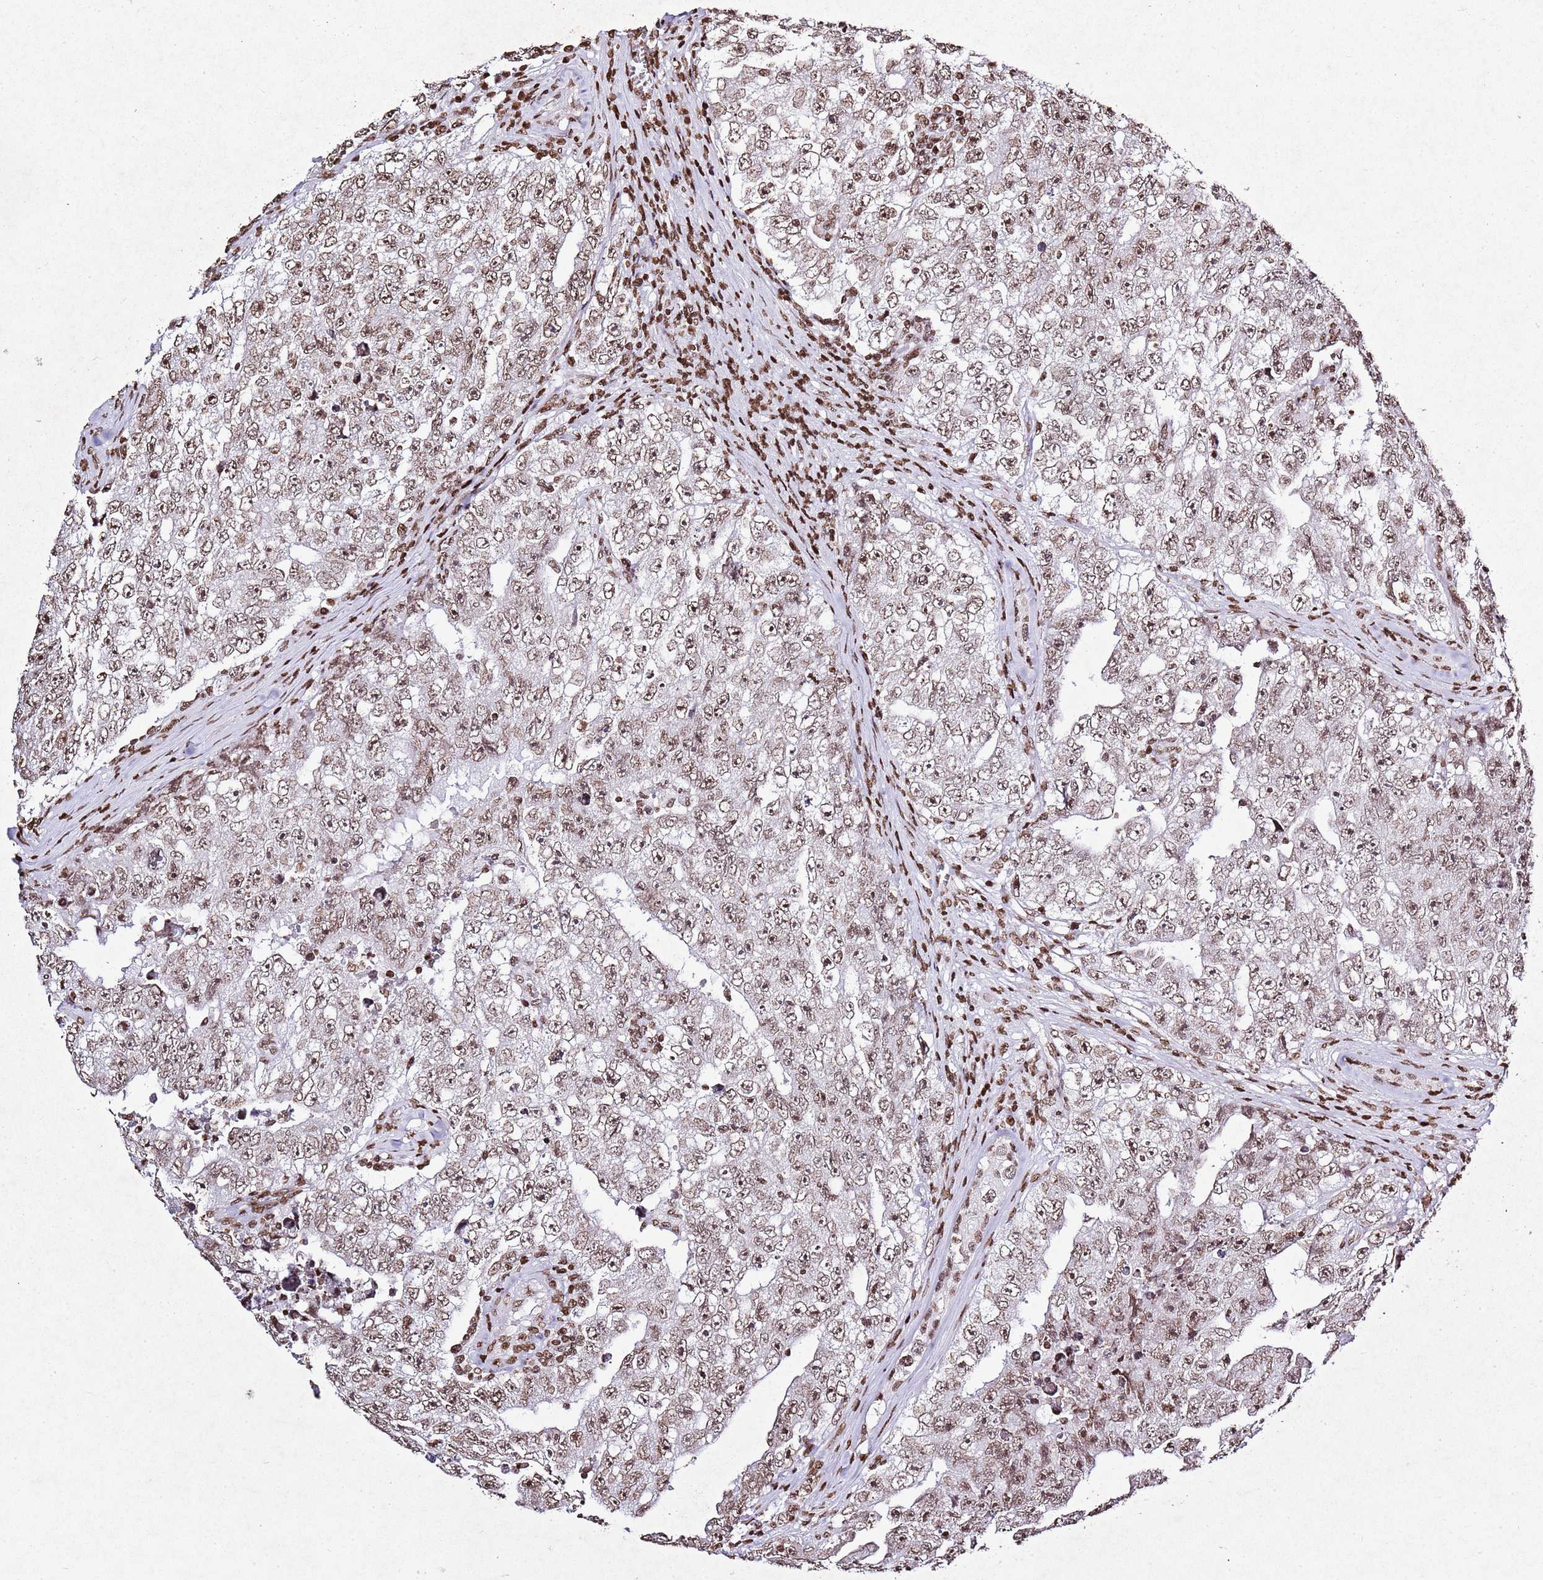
{"staining": {"intensity": "moderate", "quantity": ">75%", "location": "nuclear"}, "tissue": "testis cancer", "cell_type": "Tumor cells", "image_type": "cancer", "snomed": [{"axis": "morphology", "description": "Carcinoma, Embryonal, NOS"}, {"axis": "topography", "description": "Testis"}], "caption": "Approximately >75% of tumor cells in human testis embryonal carcinoma show moderate nuclear protein staining as visualized by brown immunohistochemical staining.", "gene": "BMAL1", "patient": {"sex": "male", "age": 17}}